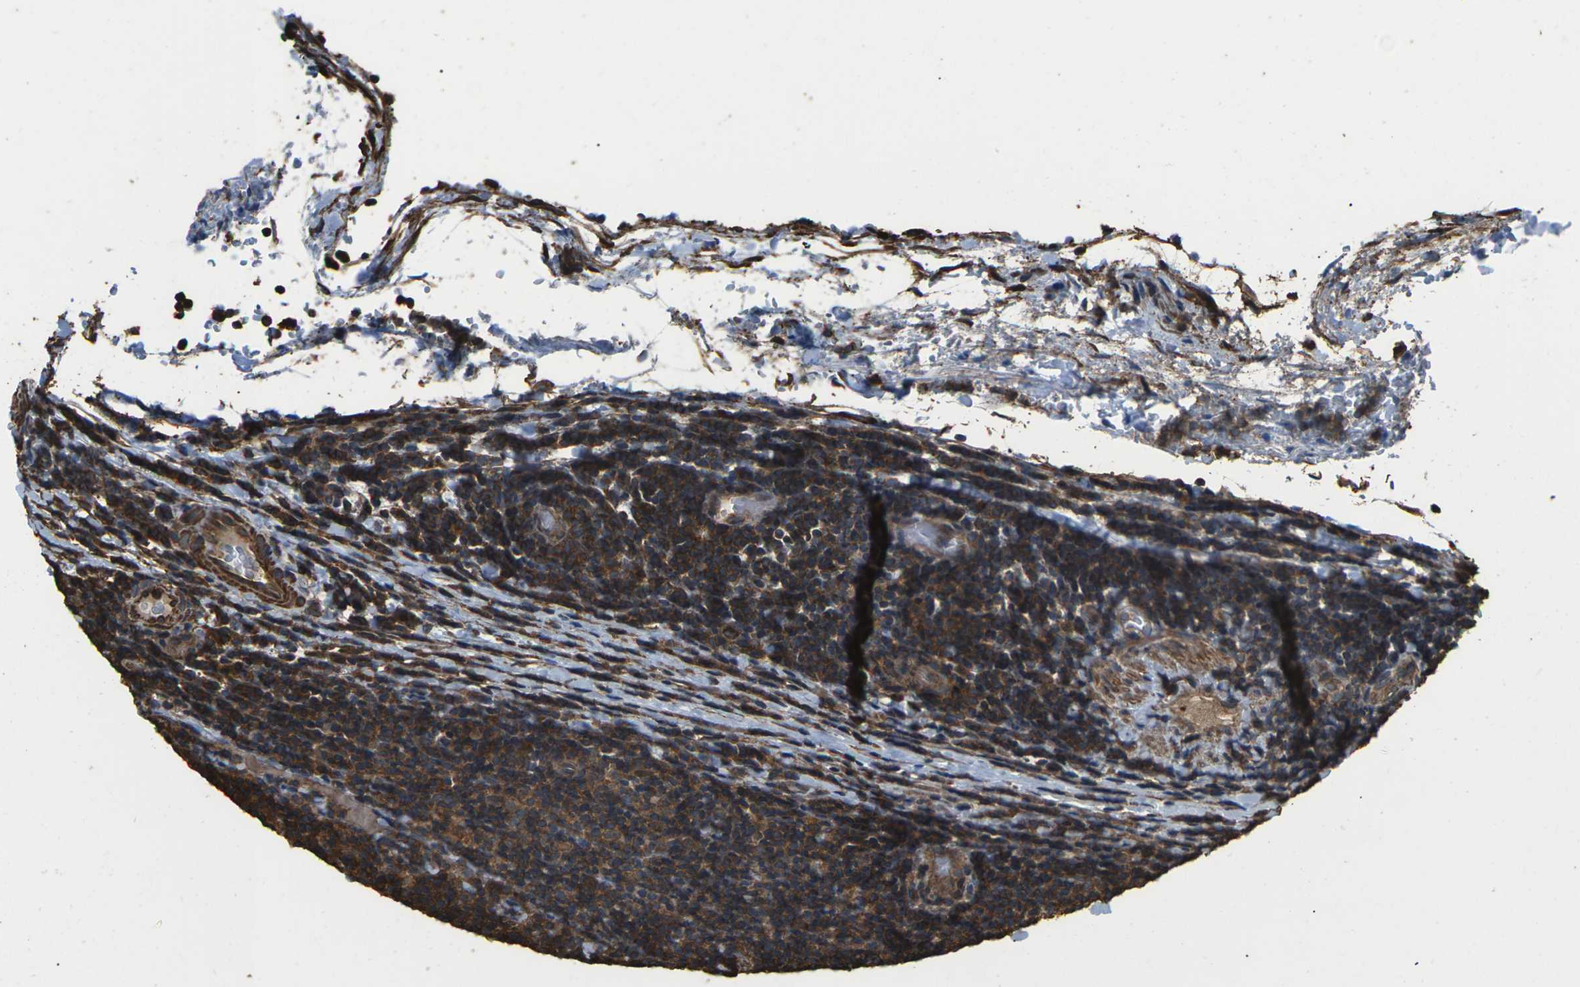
{"staining": {"intensity": "moderate", "quantity": ">75%", "location": "cytoplasmic/membranous"}, "tissue": "lymphoma", "cell_type": "Tumor cells", "image_type": "cancer", "snomed": [{"axis": "morphology", "description": "Malignant lymphoma, non-Hodgkin's type, Low grade"}, {"axis": "topography", "description": "Lymph node"}], "caption": "Moderate cytoplasmic/membranous staining is present in about >75% of tumor cells in low-grade malignant lymphoma, non-Hodgkin's type.", "gene": "DHPS", "patient": {"sex": "male", "age": 83}}